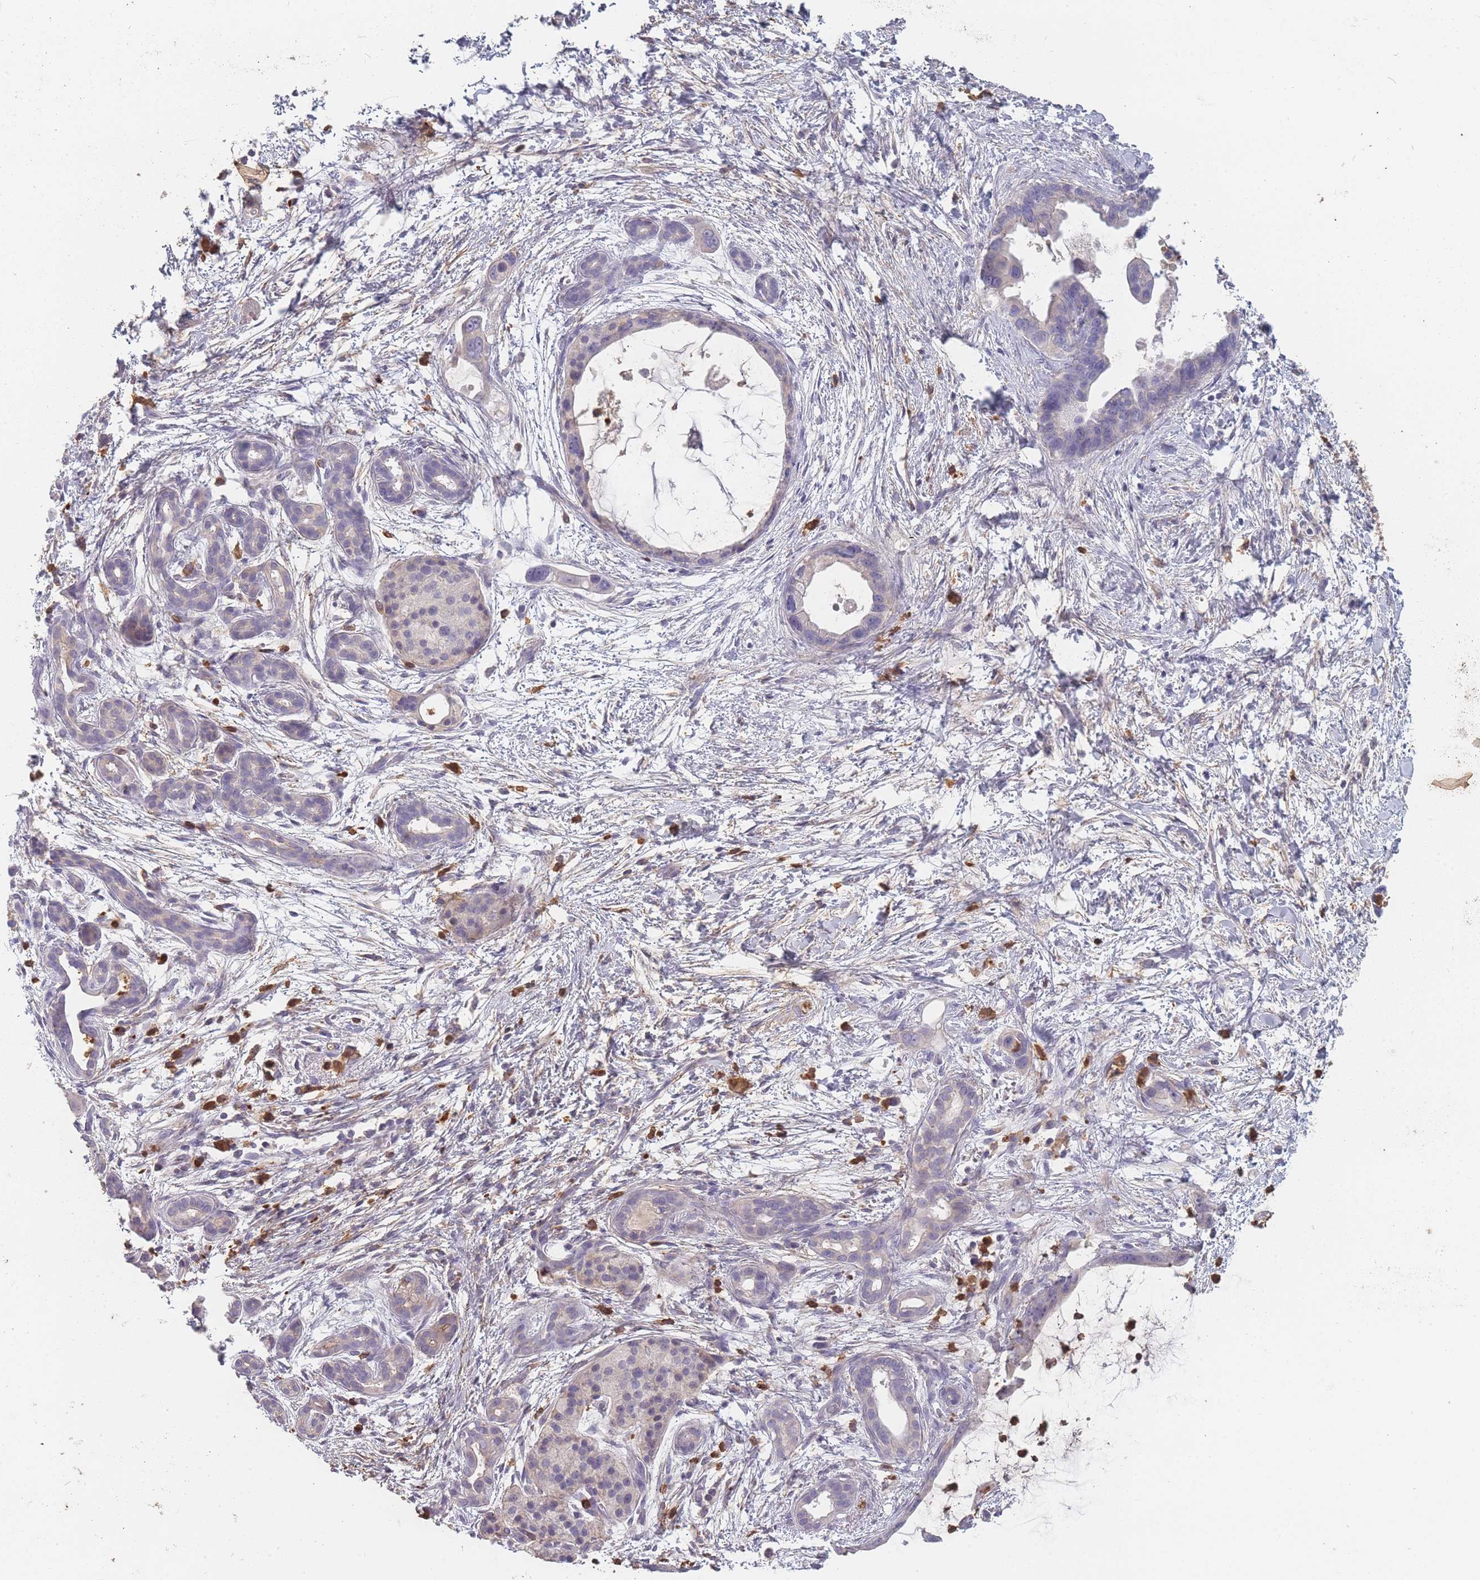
{"staining": {"intensity": "negative", "quantity": "none", "location": "none"}, "tissue": "pancreatic cancer", "cell_type": "Tumor cells", "image_type": "cancer", "snomed": [{"axis": "morphology", "description": "Adenocarcinoma, NOS"}, {"axis": "topography", "description": "Pancreas"}], "caption": "Pancreatic cancer (adenocarcinoma) was stained to show a protein in brown. There is no significant positivity in tumor cells.", "gene": "BST1", "patient": {"sex": "male", "age": 61}}